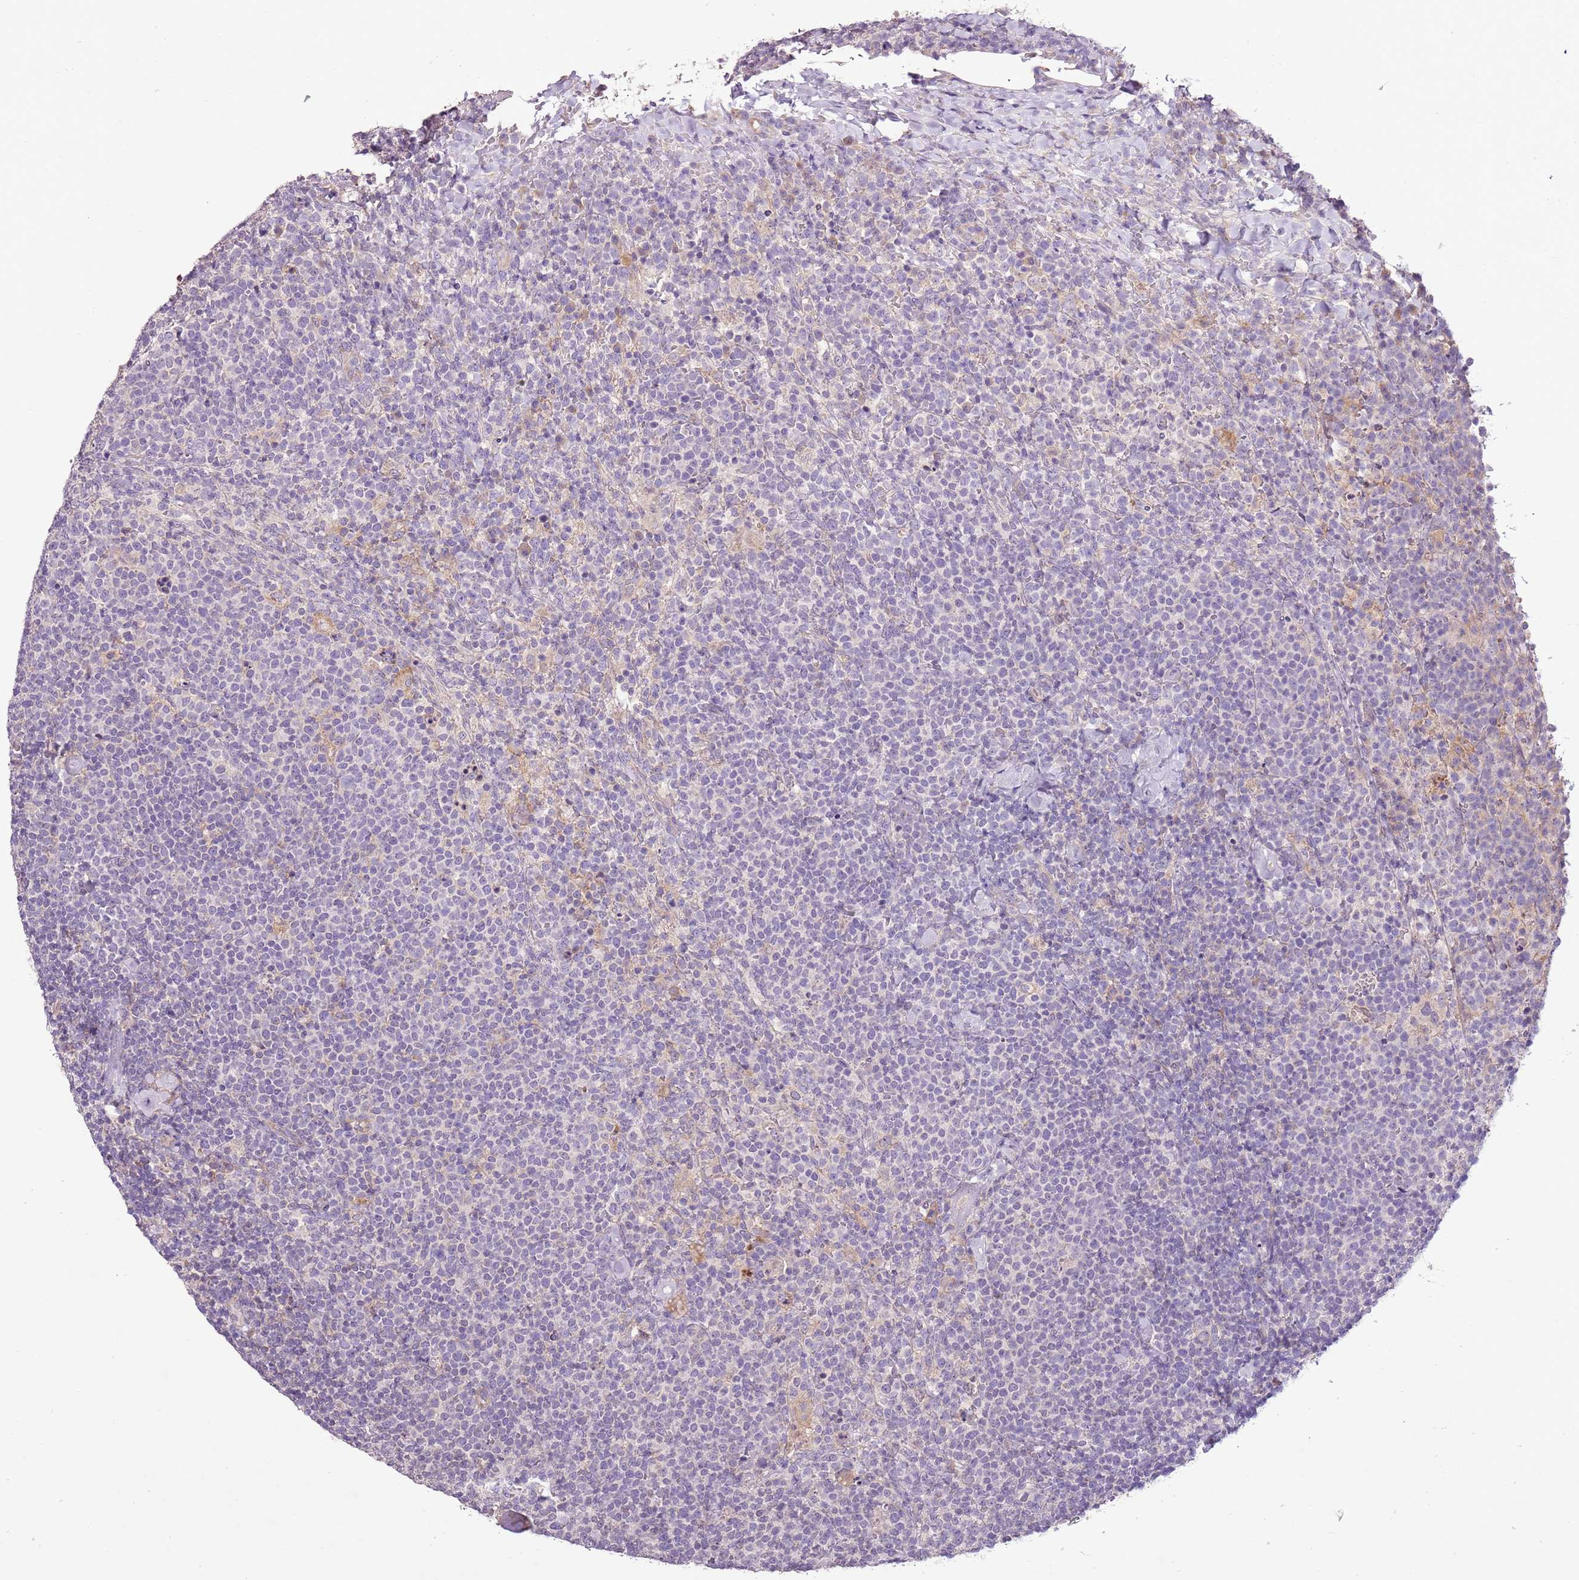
{"staining": {"intensity": "negative", "quantity": "none", "location": "none"}, "tissue": "lymphoma", "cell_type": "Tumor cells", "image_type": "cancer", "snomed": [{"axis": "morphology", "description": "Malignant lymphoma, non-Hodgkin's type, High grade"}, {"axis": "topography", "description": "Lymph node"}], "caption": "Photomicrograph shows no protein expression in tumor cells of lymphoma tissue.", "gene": "CMKLR1", "patient": {"sex": "male", "age": 61}}